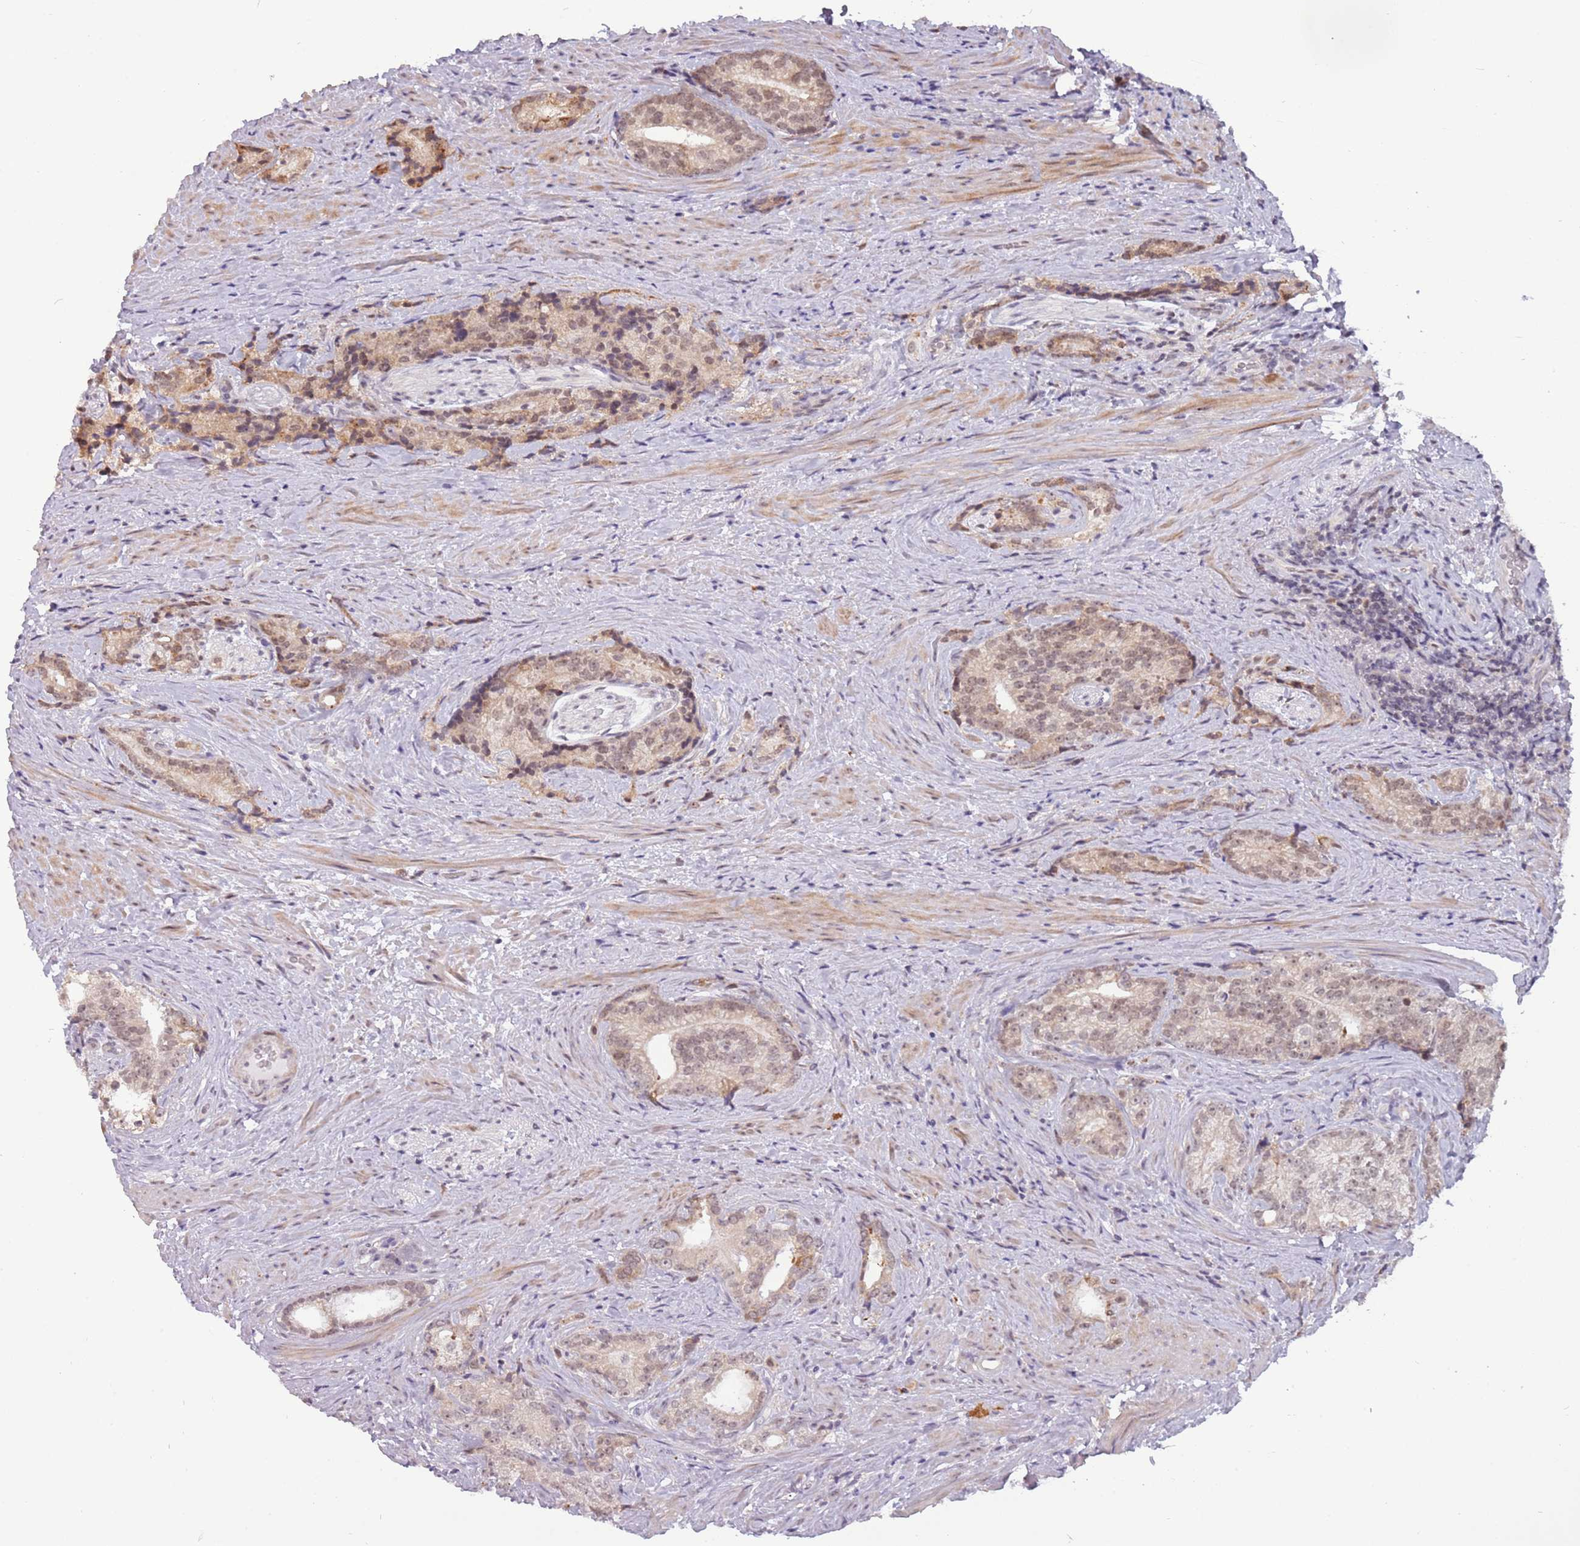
{"staining": {"intensity": "weak", "quantity": "25%-75%", "location": "nuclear"}, "tissue": "prostate cancer", "cell_type": "Tumor cells", "image_type": "cancer", "snomed": [{"axis": "morphology", "description": "Adenocarcinoma, Low grade"}, {"axis": "topography", "description": "Prostate"}], "caption": "This photomicrograph shows IHC staining of low-grade adenocarcinoma (prostate), with low weak nuclear expression in approximately 25%-75% of tumor cells.", "gene": "BARD1", "patient": {"sex": "male", "age": 71}}